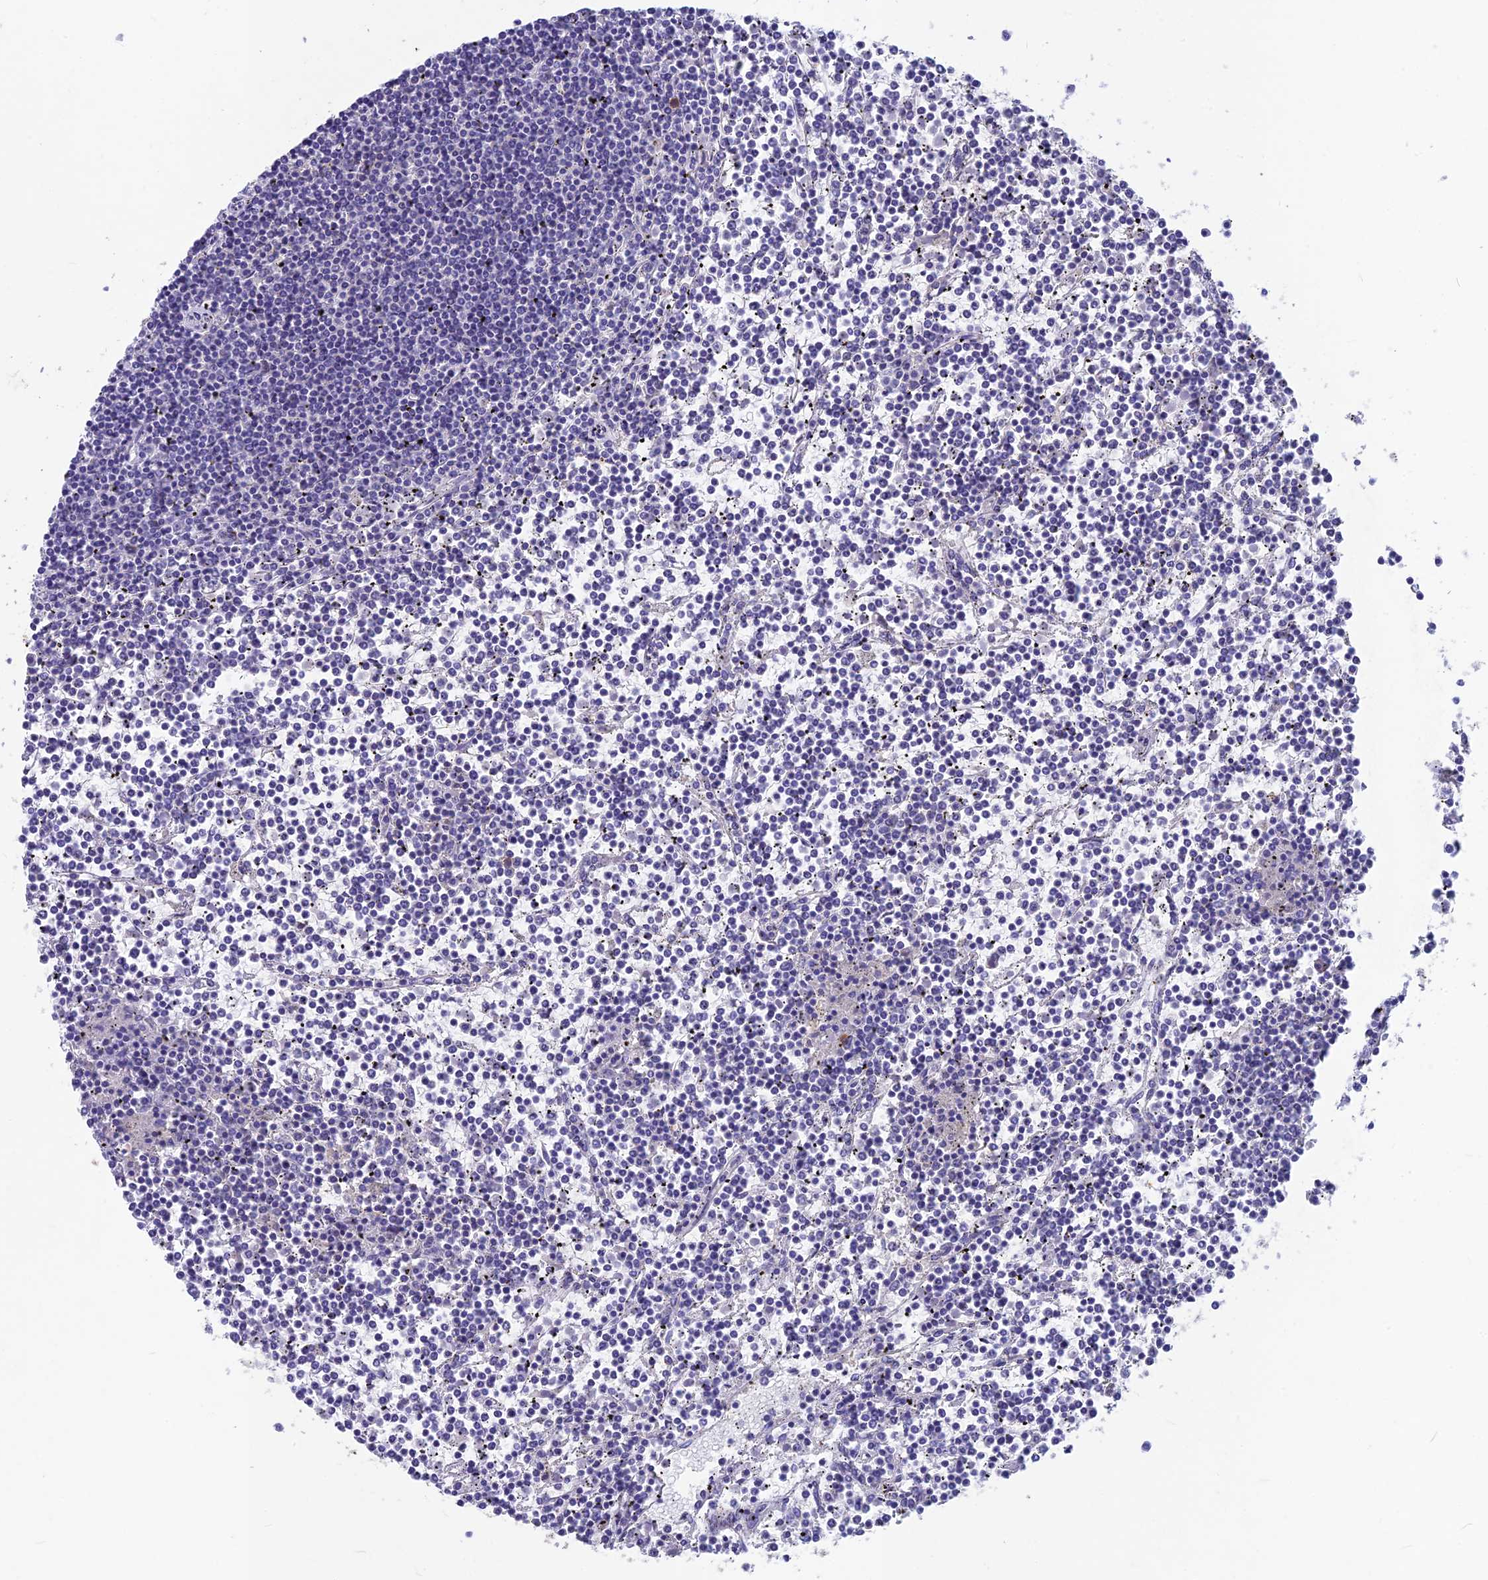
{"staining": {"intensity": "negative", "quantity": "none", "location": "none"}, "tissue": "lymphoma", "cell_type": "Tumor cells", "image_type": "cancer", "snomed": [{"axis": "morphology", "description": "Malignant lymphoma, non-Hodgkin's type, Low grade"}, {"axis": "topography", "description": "Spleen"}], "caption": "Tumor cells are negative for protein expression in human lymphoma.", "gene": "SNAP91", "patient": {"sex": "female", "age": 19}}